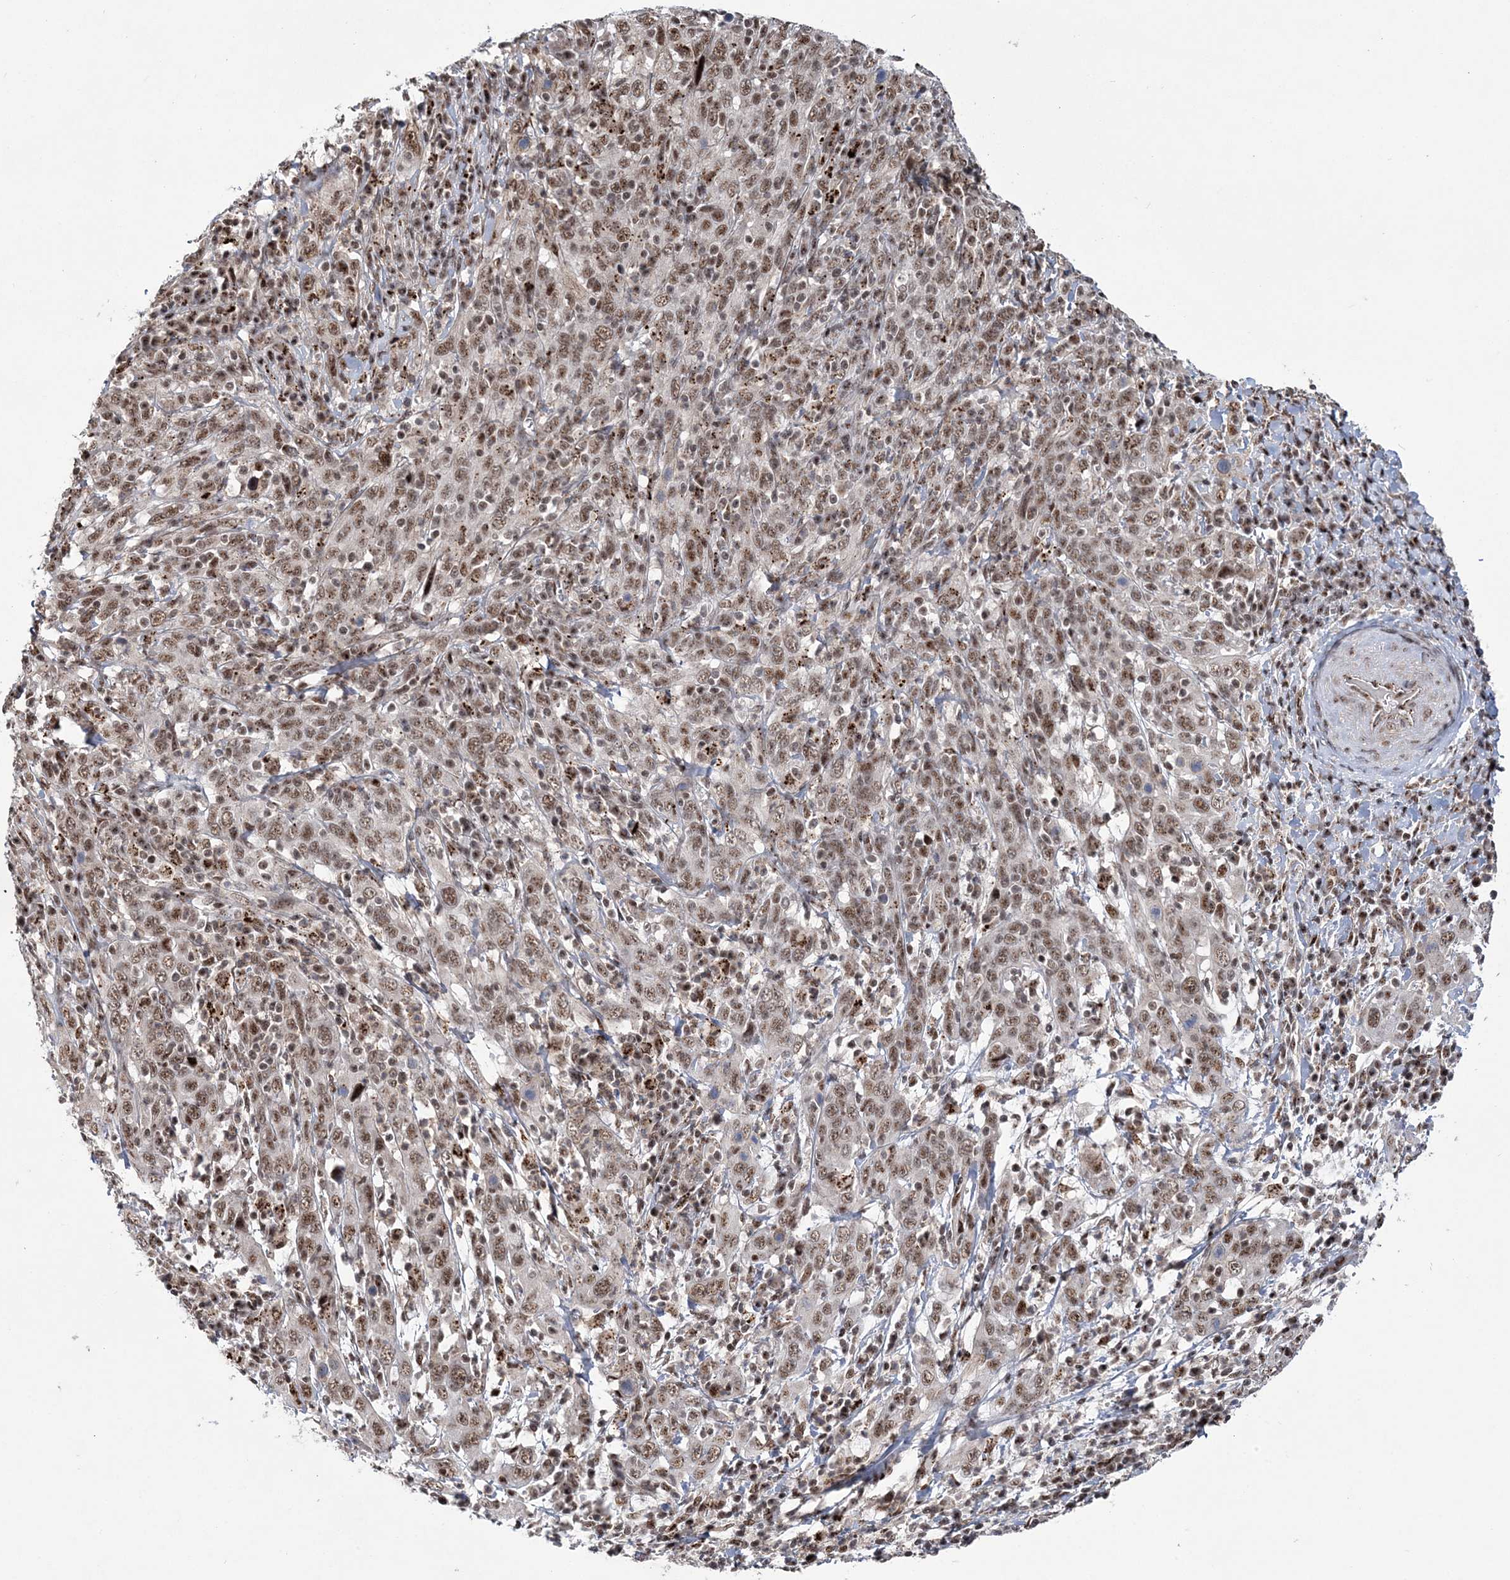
{"staining": {"intensity": "moderate", "quantity": ">75%", "location": "nuclear"}, "tissue": "cervical cancer", "cell_type": "Tumor cells", "image_type": "cancer", "snomed": [{"axis": "morphology", "description": "Squamous cell carcinoma, NOS"}, {"axis": "topography", "description": "Cervix"}], "caption": "The histopathology image exhibits a brown stain indicating the presence of a protein in the nuclear of tumor cells in cervical squamous cell carcinoma.", "gene": "TATDN2", "patient": {"sex": "female", "age": 46}}